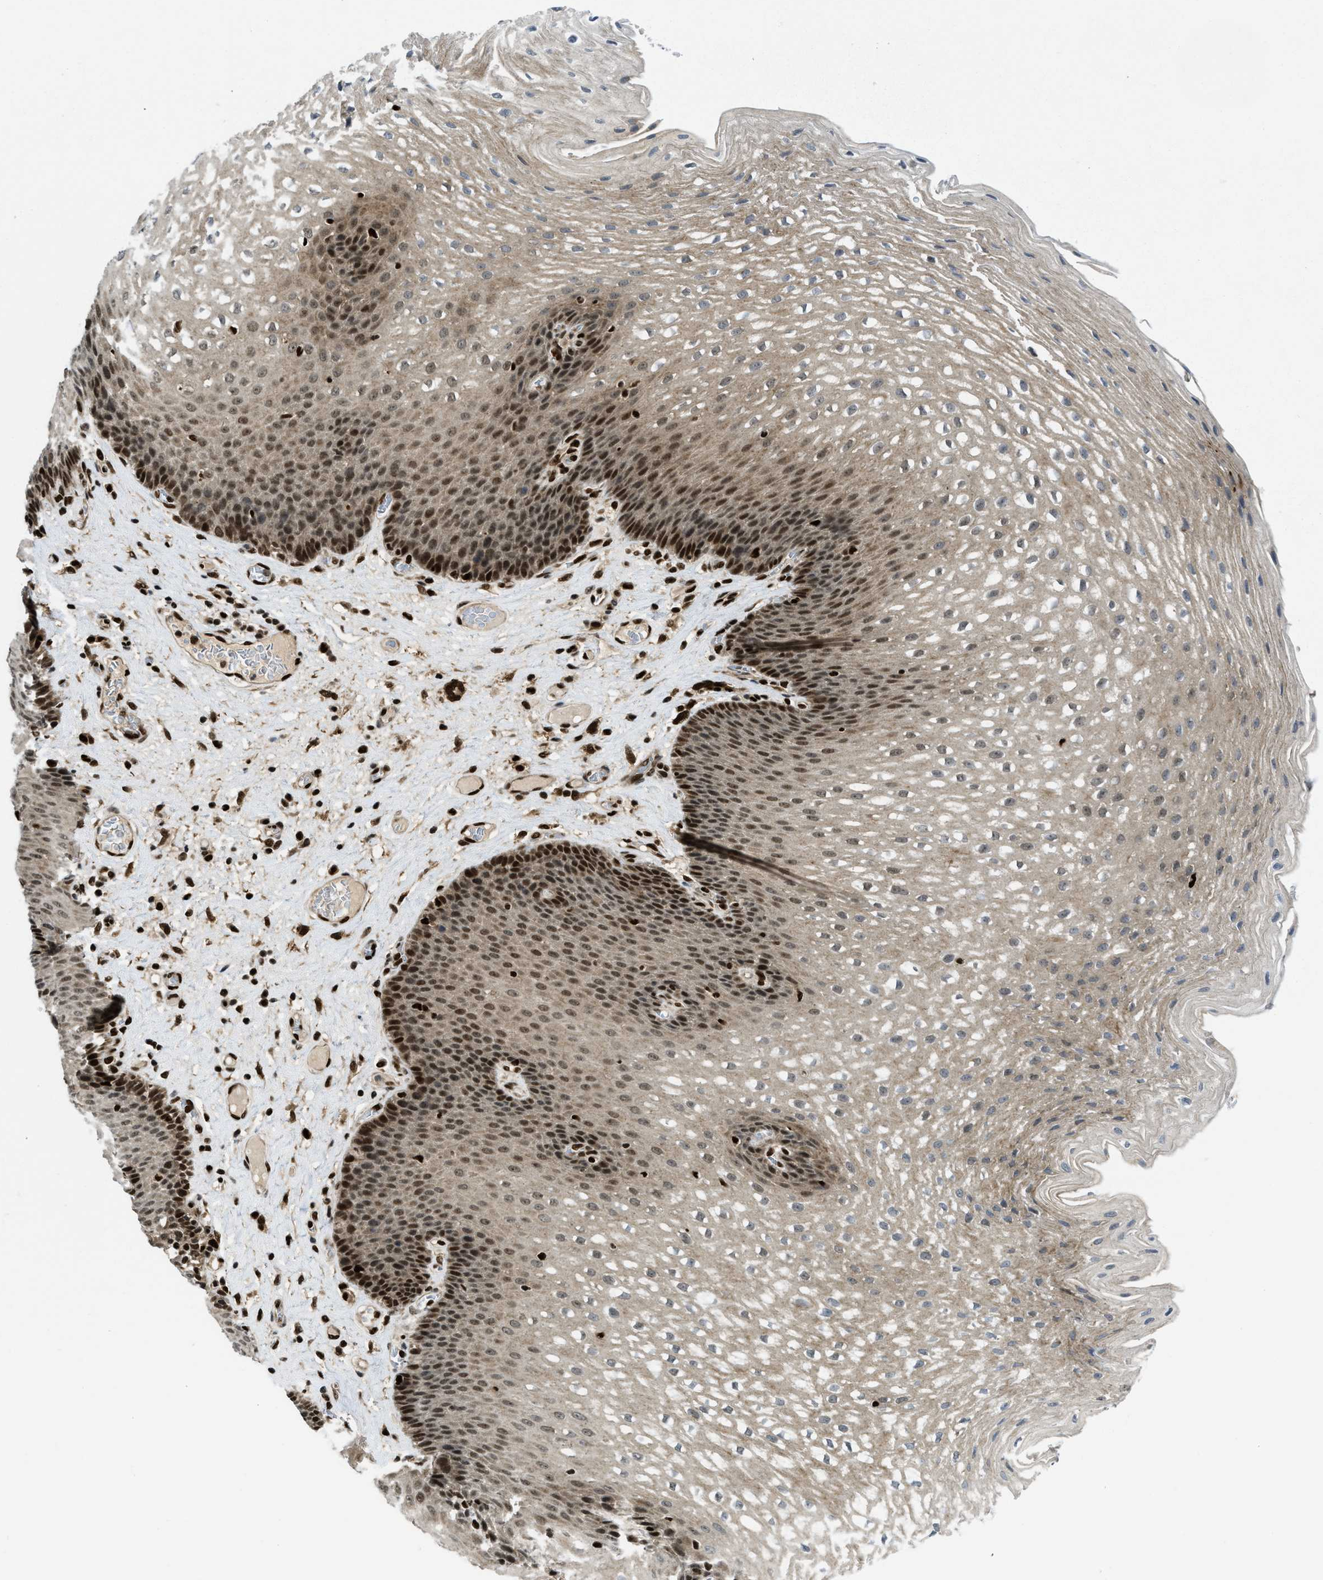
{"staining": {"intensity": "strong", "quantity": ">75%", "location": "nuclear"}, "tissue": "esophagus", "cell_type": "Squamous epithelial cells", "image_type": "normal", "snomed": [{"axis": "morphology", "description": "Normal tissue, NOS"}, {"axis": "topography", "description": "Esophagus"}], "caption": "A brown stain labels strong nuclear staining of a protein in squamous epithelial cells of normal esophagus. Immunohistochemistry (ihc) stains the protein in brown and the nuclei are stained blue.", "gene": "RFX5", "patient": {"sex": "male", "age": 48}}